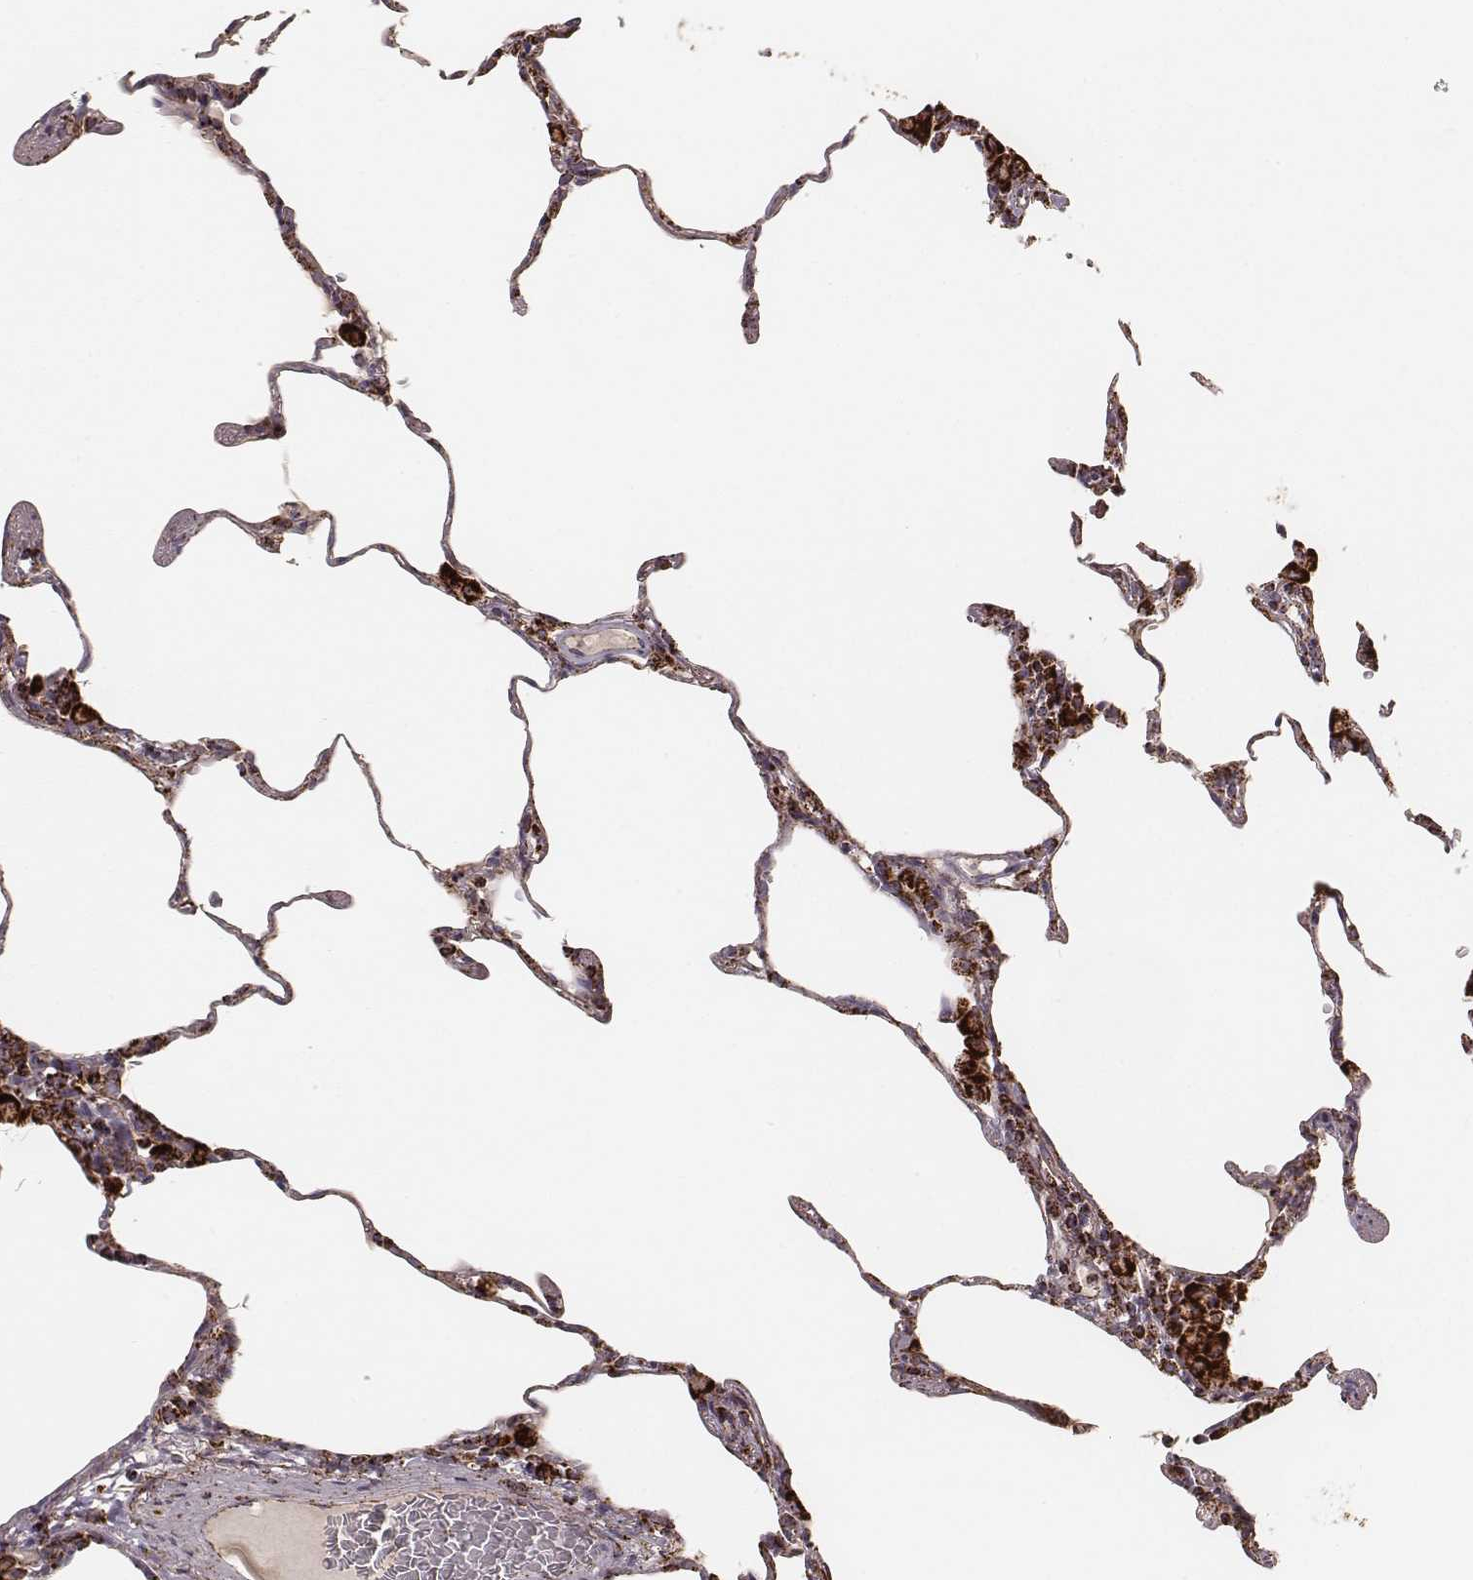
{"staining": {"intensity": "moderate", "quantity": ">75%", "location": "cytoplasmic/membranous"}, "tissue": "lung", "cell_type": "Alveolar cells", "image_type": "normal", "snomed": [{"axis": "morphology", "description": "Normal tissue, NOS"}, {"axis": "topography", "description": "Lung"}], "caption": "Moderate cytoplasmic/membranous protein expression is present in approximately >75% of alveolar cells in lung.", "gene": "CS", "patient": {"sex": "female", "age": 57}}